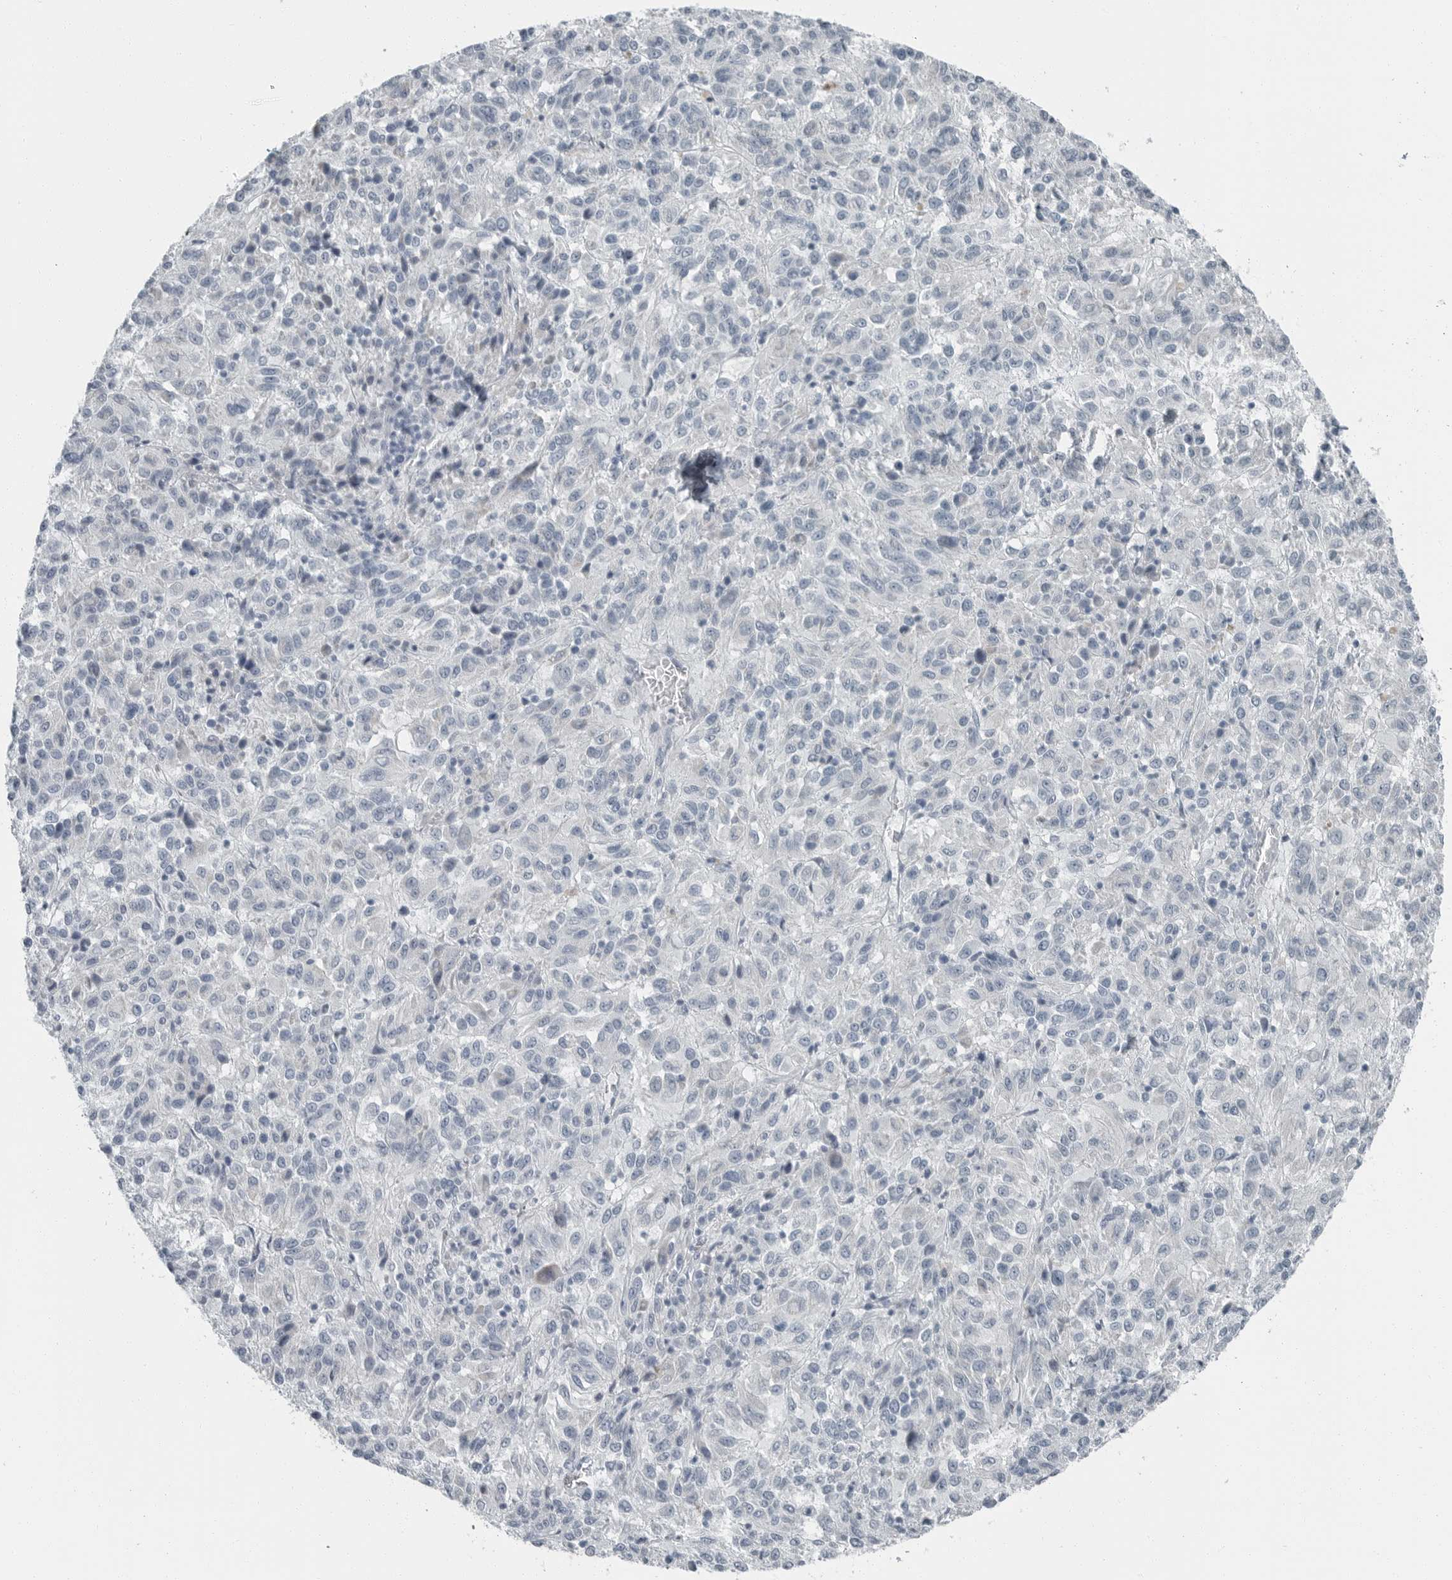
{"staining": {"intensity": "negative", "quantity": "none", "location": "none"}, "tissue": "melanoma", "cell_type": "Tumor cells", "image_type": "cancer", "snomed": [{"axis": "morphology", "description": "Malignant melanoma, Metastatic site"}, {"axis": "topography", "description": "Lung"}], "caption": "IHC micrograph of neoplastic tissue: malignant melanoma (metastatic site) stained with DAB demonstrates no significant protein staining in tumor cells.", "gene": "ZPBP2", "patient": {"sex": "male", "age": 64}}